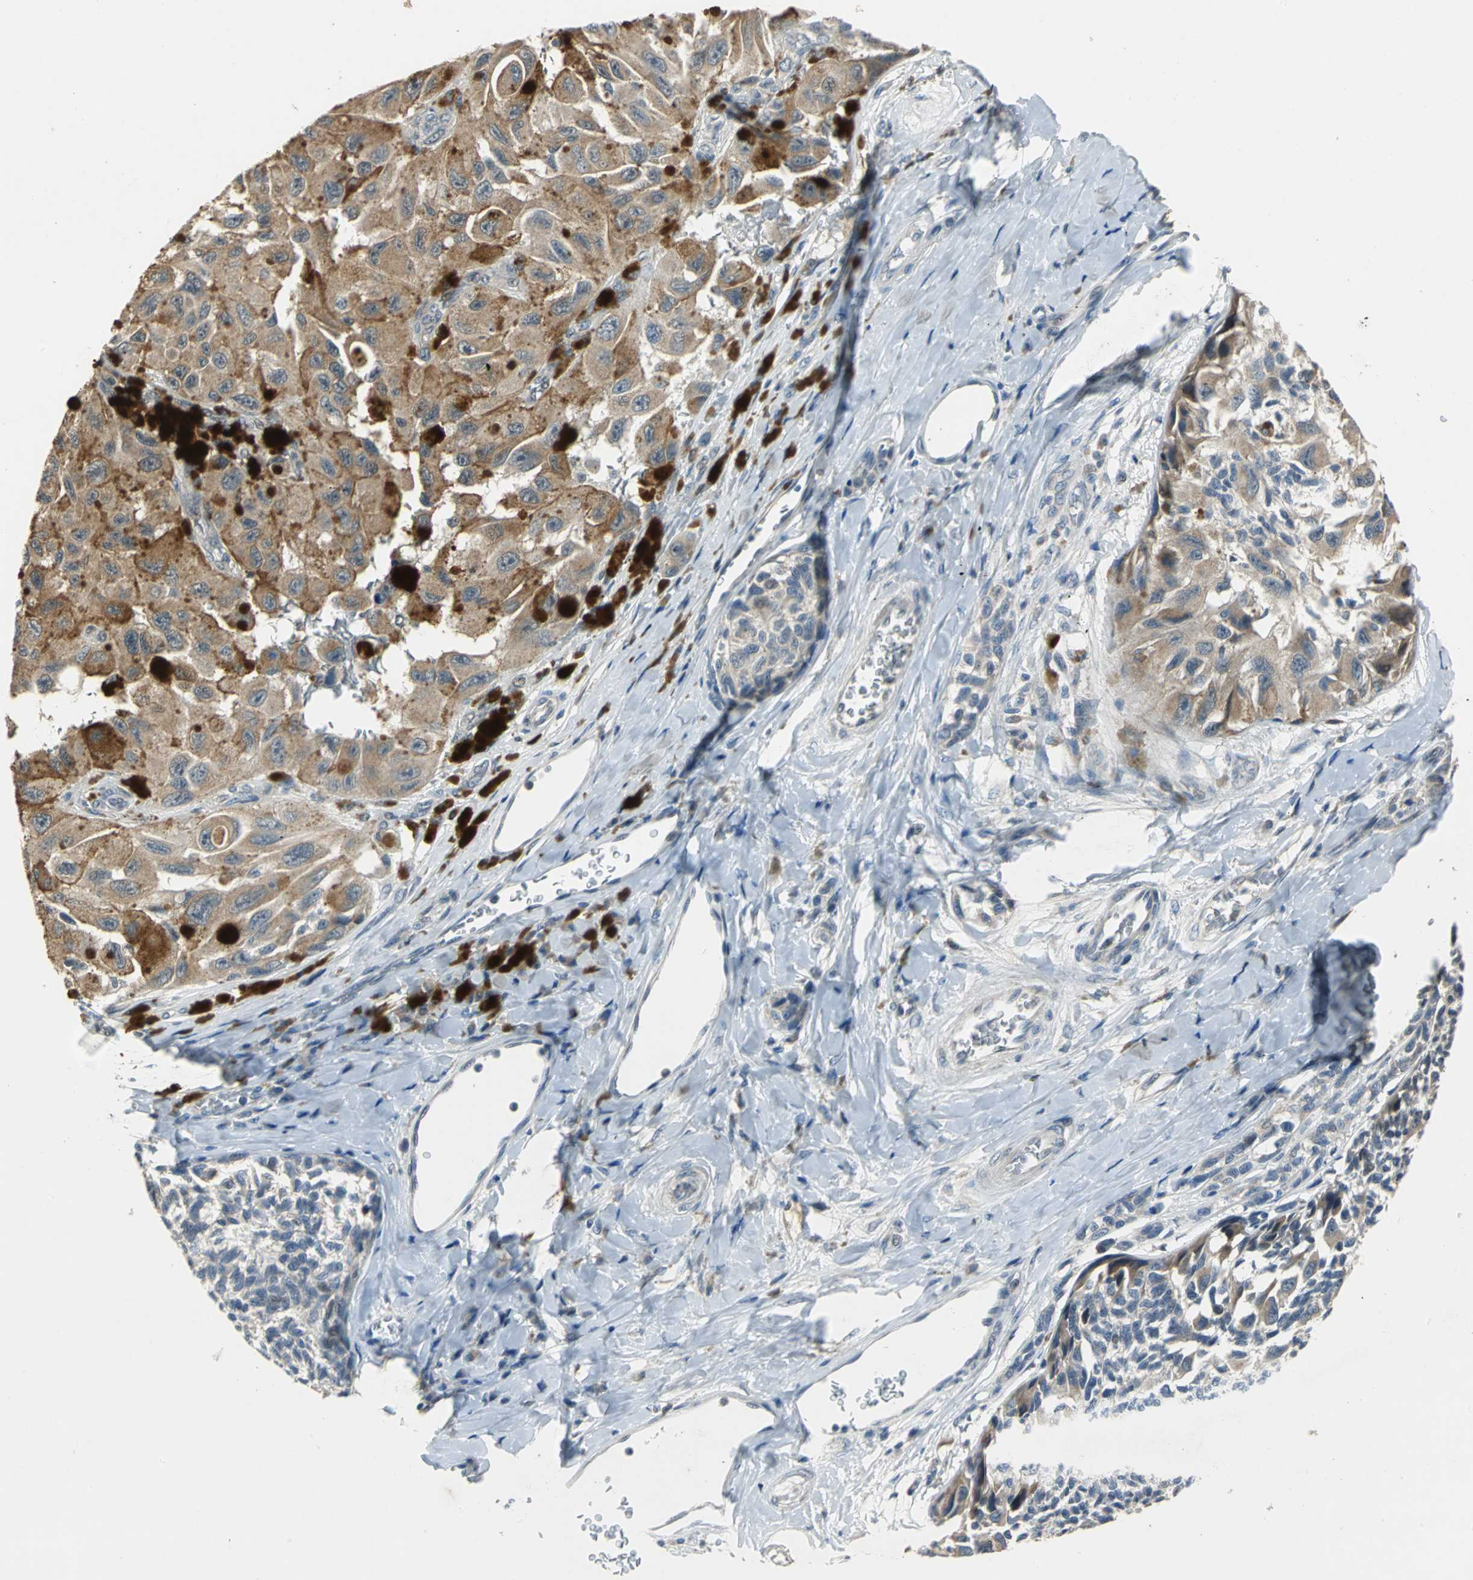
{"staining": {"intensity": "moderate", "quantity": "25%-75%", "location": "cytoplasmic/membranous"}, "tissue": "melanoma", "cell_type": "Tumor cells", "image_type": "cancer", "snomed": [{"axis": "morphology", "description": "Malignant melanoma, NOS"}, {"axis": "topography", "description": "Skin"}], "caption": "Melanoma tissue displays moderate cytoplasmic/membranous expression in about 25%-75% of tumor cells, visualized by immunohistochemistry.", "gene": "JADE3", "patient": {"sex": "female", "age": 73}}